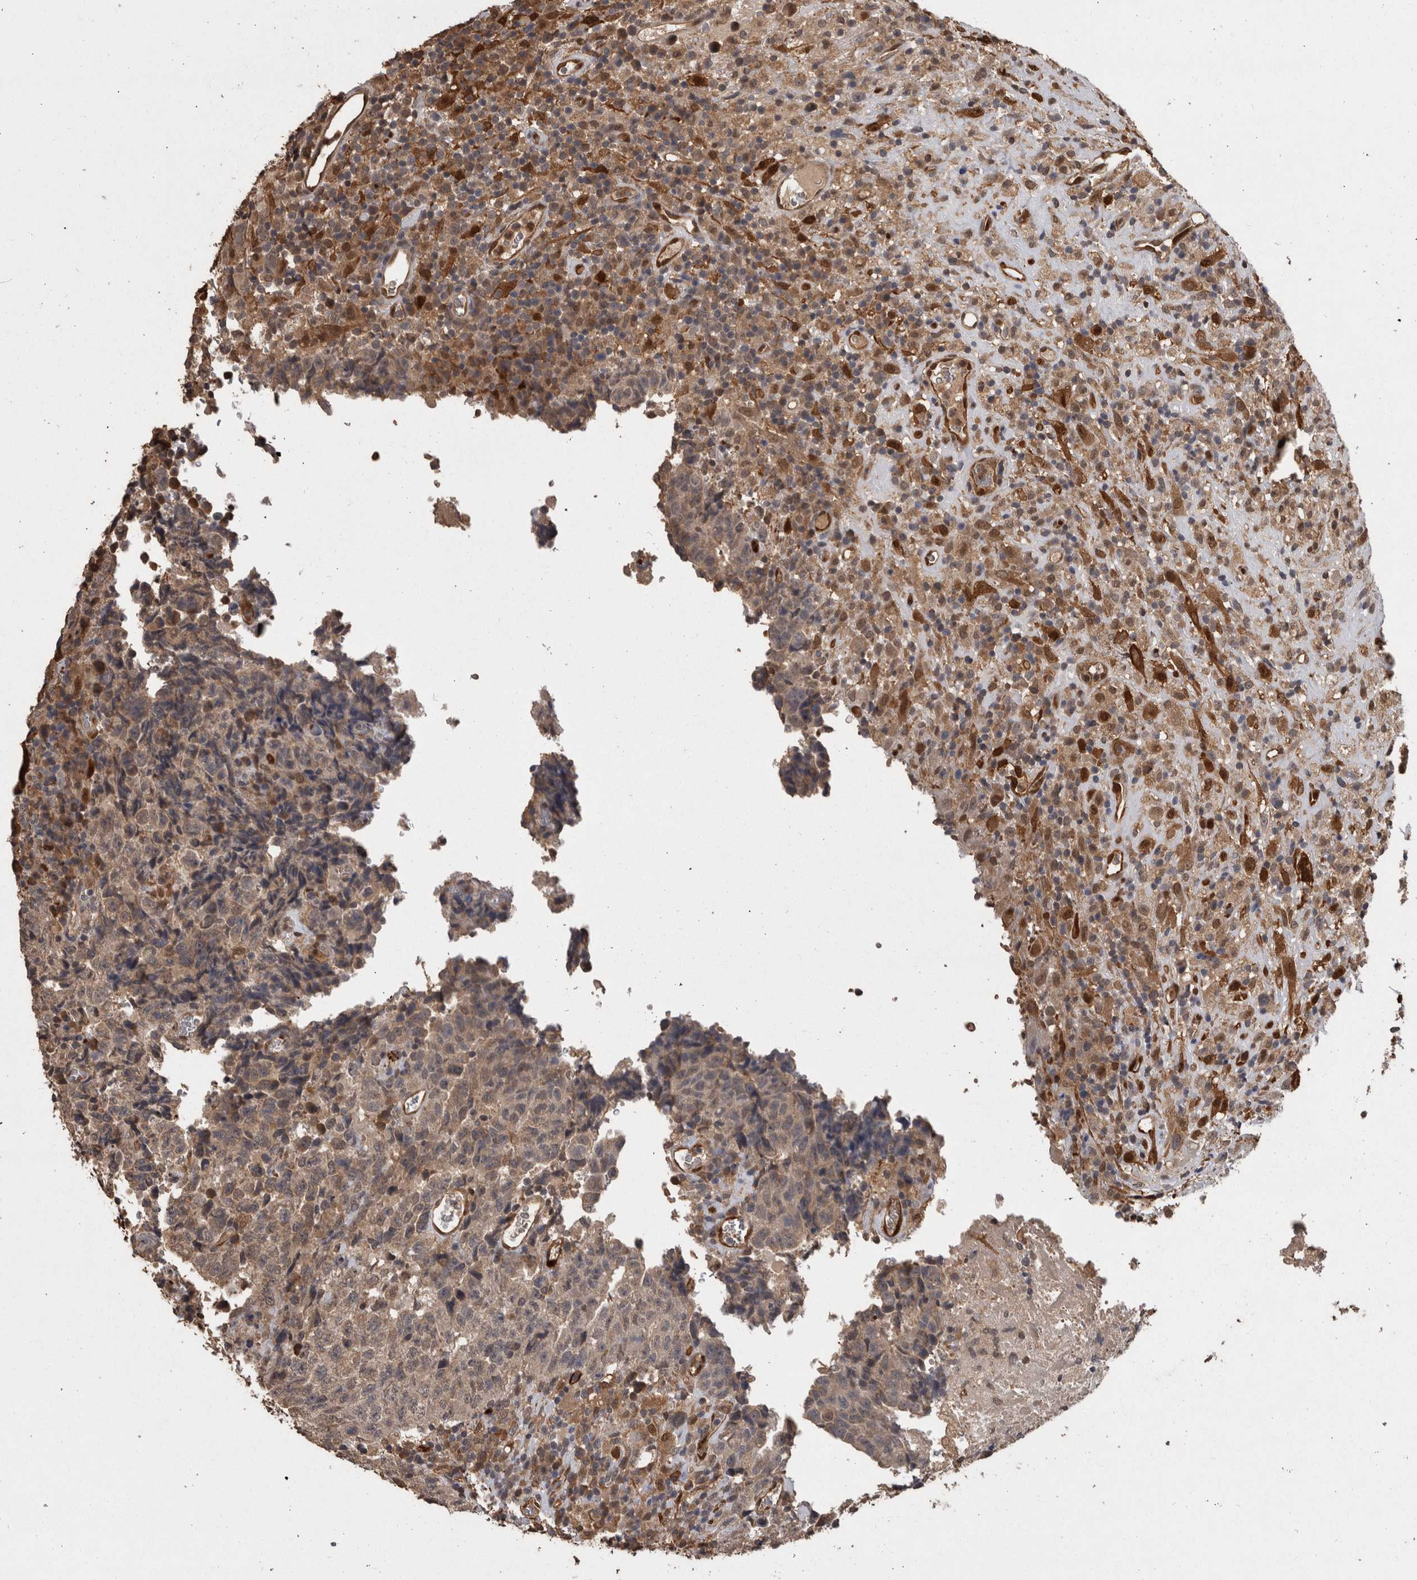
{"staining": {"intensity": "negative", "quantity": "none", "location": "none"}, "tissue": "testis cancer", "cell_type": "Tumor cells", "image_type": "cancer", "snomed": [{"axis": "morphology", "description": "Necrosis, NOS"}, {"axis": "morphology", "description": "Carcinoma, Embryonal, NOS"}, {"axis": "topography", "description": "Testis"}], "caption": "The IHC photomicrograph has no significant positivity in tumor cells of embryonal carcinoma (testis) tissue.", "gene": "LXN", "patient": {"sex": "male", "age": 19}}